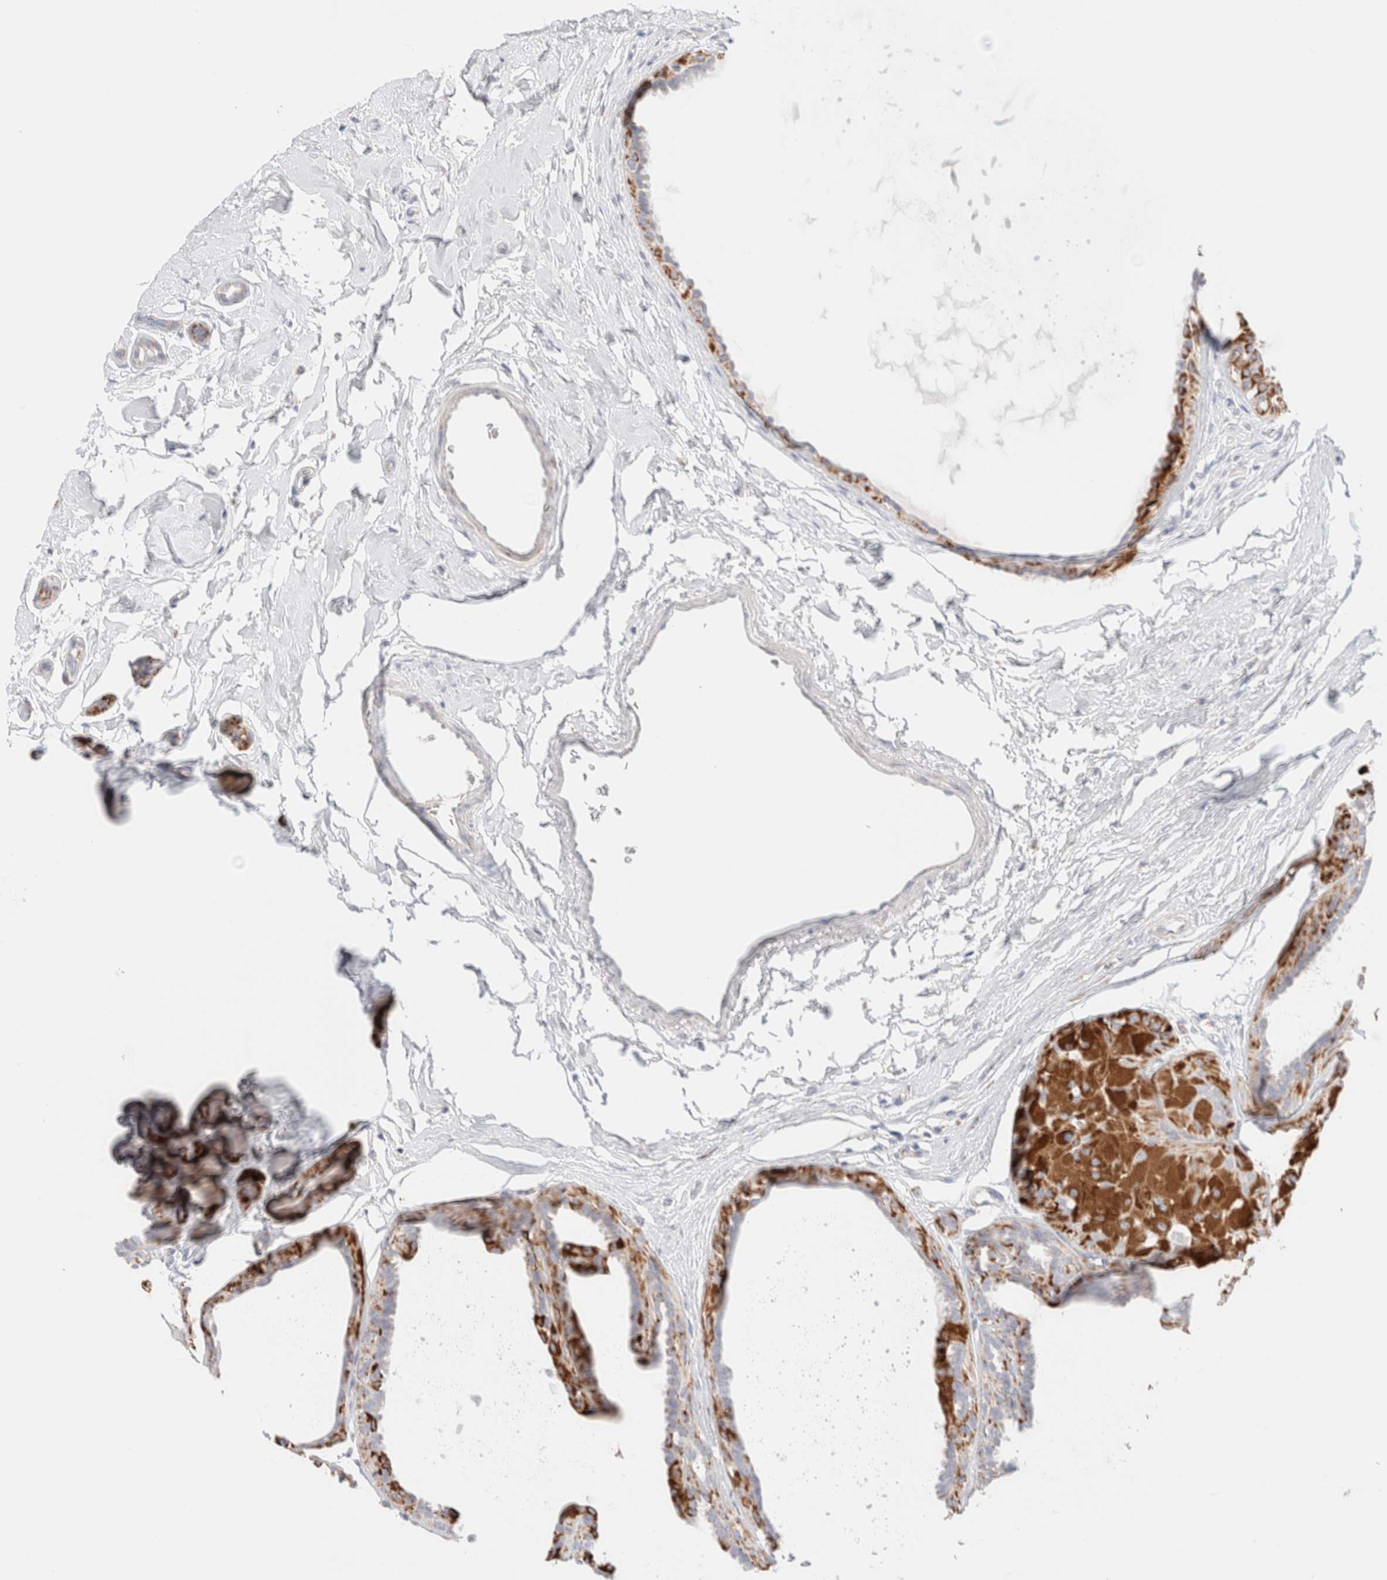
{"staining": {"intensity": "moderate", "quantity": "25%-75%", "location": "cytoplasmic/membranous"}, "tissue": "breast cancer", "cell_type": "Tumor cells", "image_type": "cancer", "snomed": [{"axis": "morphology", "description": "Duct carcinoma"}, {"axis": "topography", "description": "Breast"}], "caption": "The image reveals staining of breast intraductal carcinoma, revealing moderate cytoplasmic/membranous protein expression (brown color) within tumor cells.", "gene": "ATP6V1C1", "patient": {"sex": "female", "age": 55}}